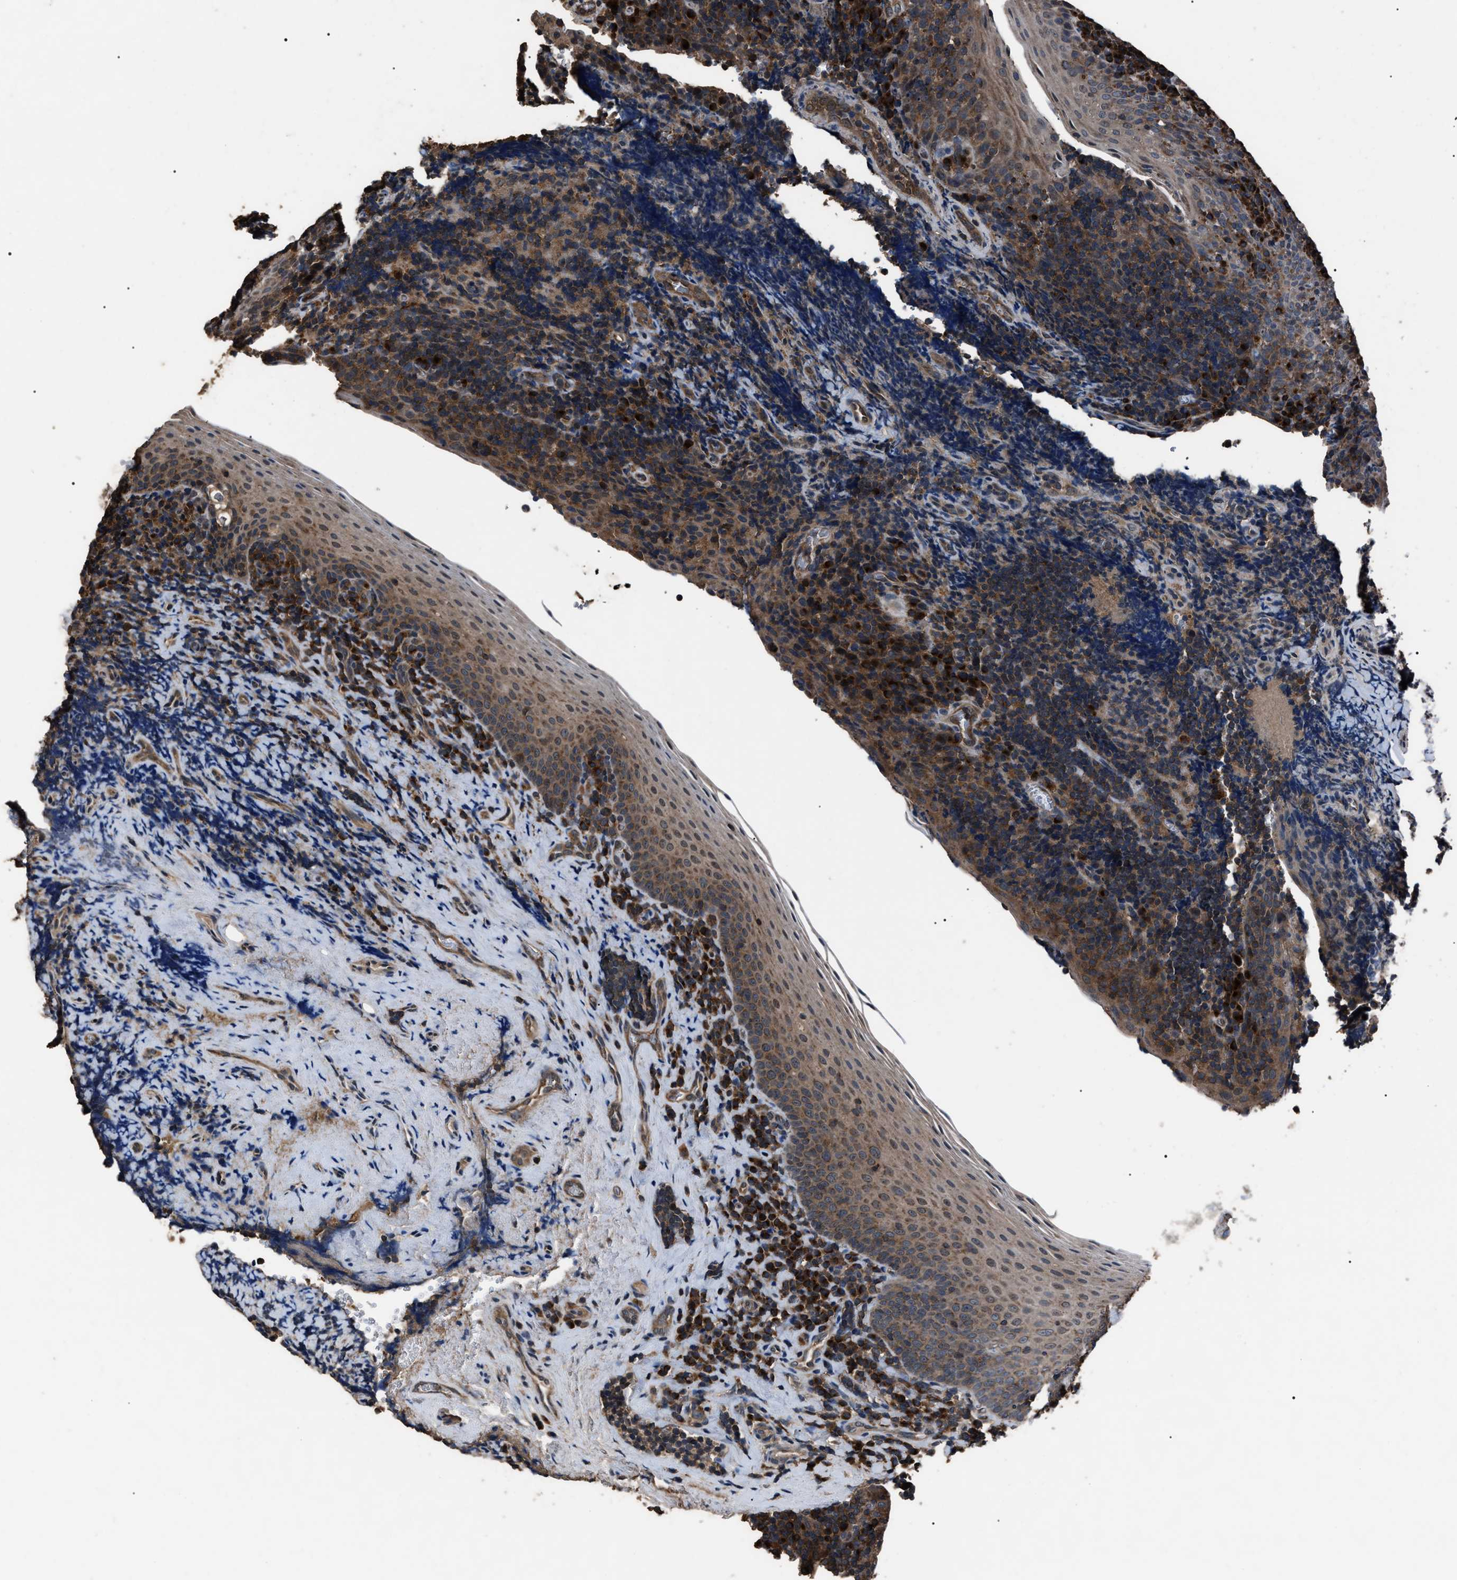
{"staining": {"intensity": "moderate", "quantity": ">75%", "location": "cytoplasmic/membranous"}, "tissue": "tonsil", "cell_type": "Germinal center cells", "image_type": "normal", "snomed": [{"axis": "morphology", "description": "Normal tissue, NOS"}, {"axis": "morphology", "description": "Inflammation, NOS"}, {"axis": "topography", "description": "Tonsil"}], "caption": "Immunohistochemical staining of unremarkable human tonsil reveals moderate cytoplasmic/membranous protein staining in about >75% of germinal center cells.", "gene": "RNF216", "patient": {"sex": "female", "age": 31}}